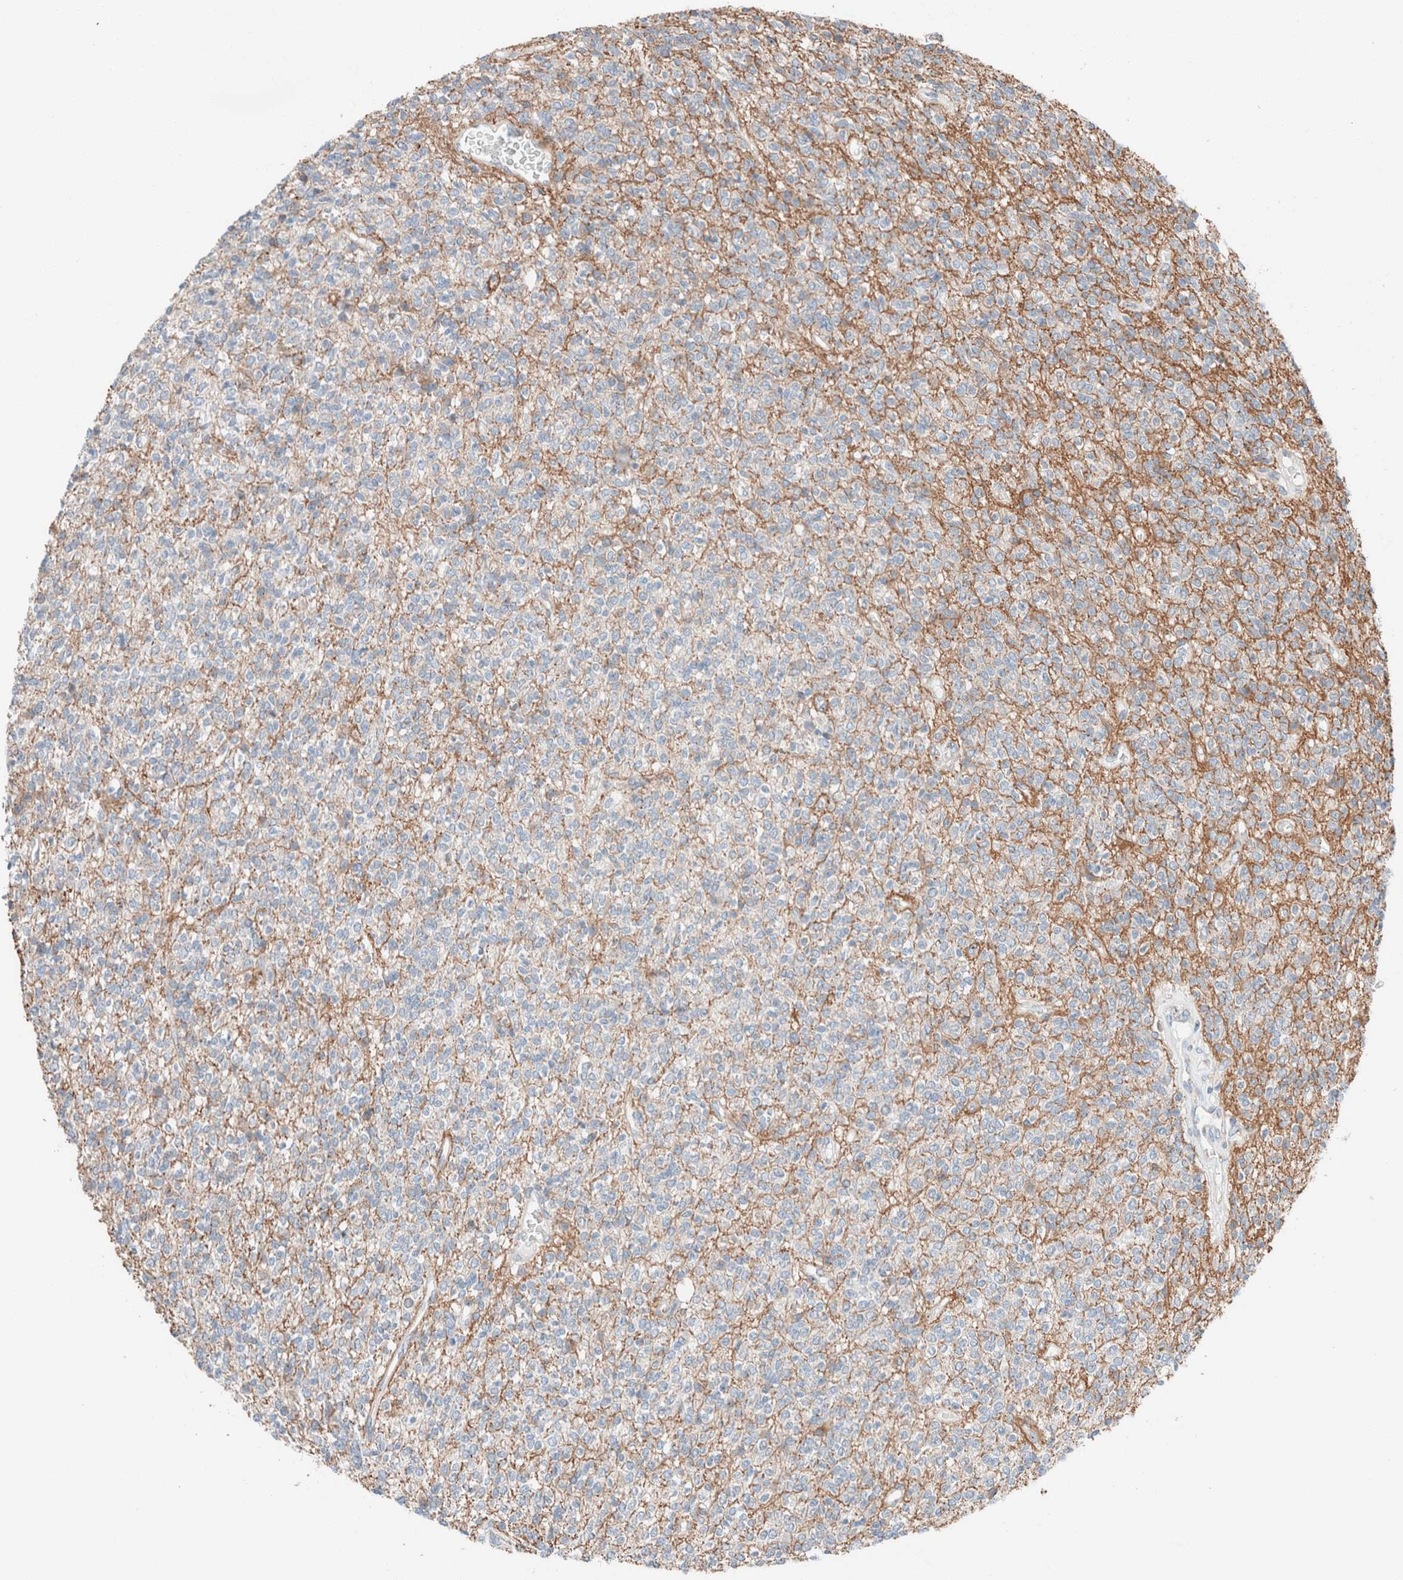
{"staining": {"intensity": "negative", "quantity": "none", "location": "none"}, "tissue": "glioma", "cell_type": "Tumor cells", "image_type": "cancer", "snomed": [{"axis": "morphology", "description": "Glioma, malignant, High grade"}, {"axis": "topography", "description": "Brain"}], "caption": "IHC of human glioma reveals no staining in tumor cells.", "gene": "CASC3", "patient": {"sex": "male", "age": 34}}